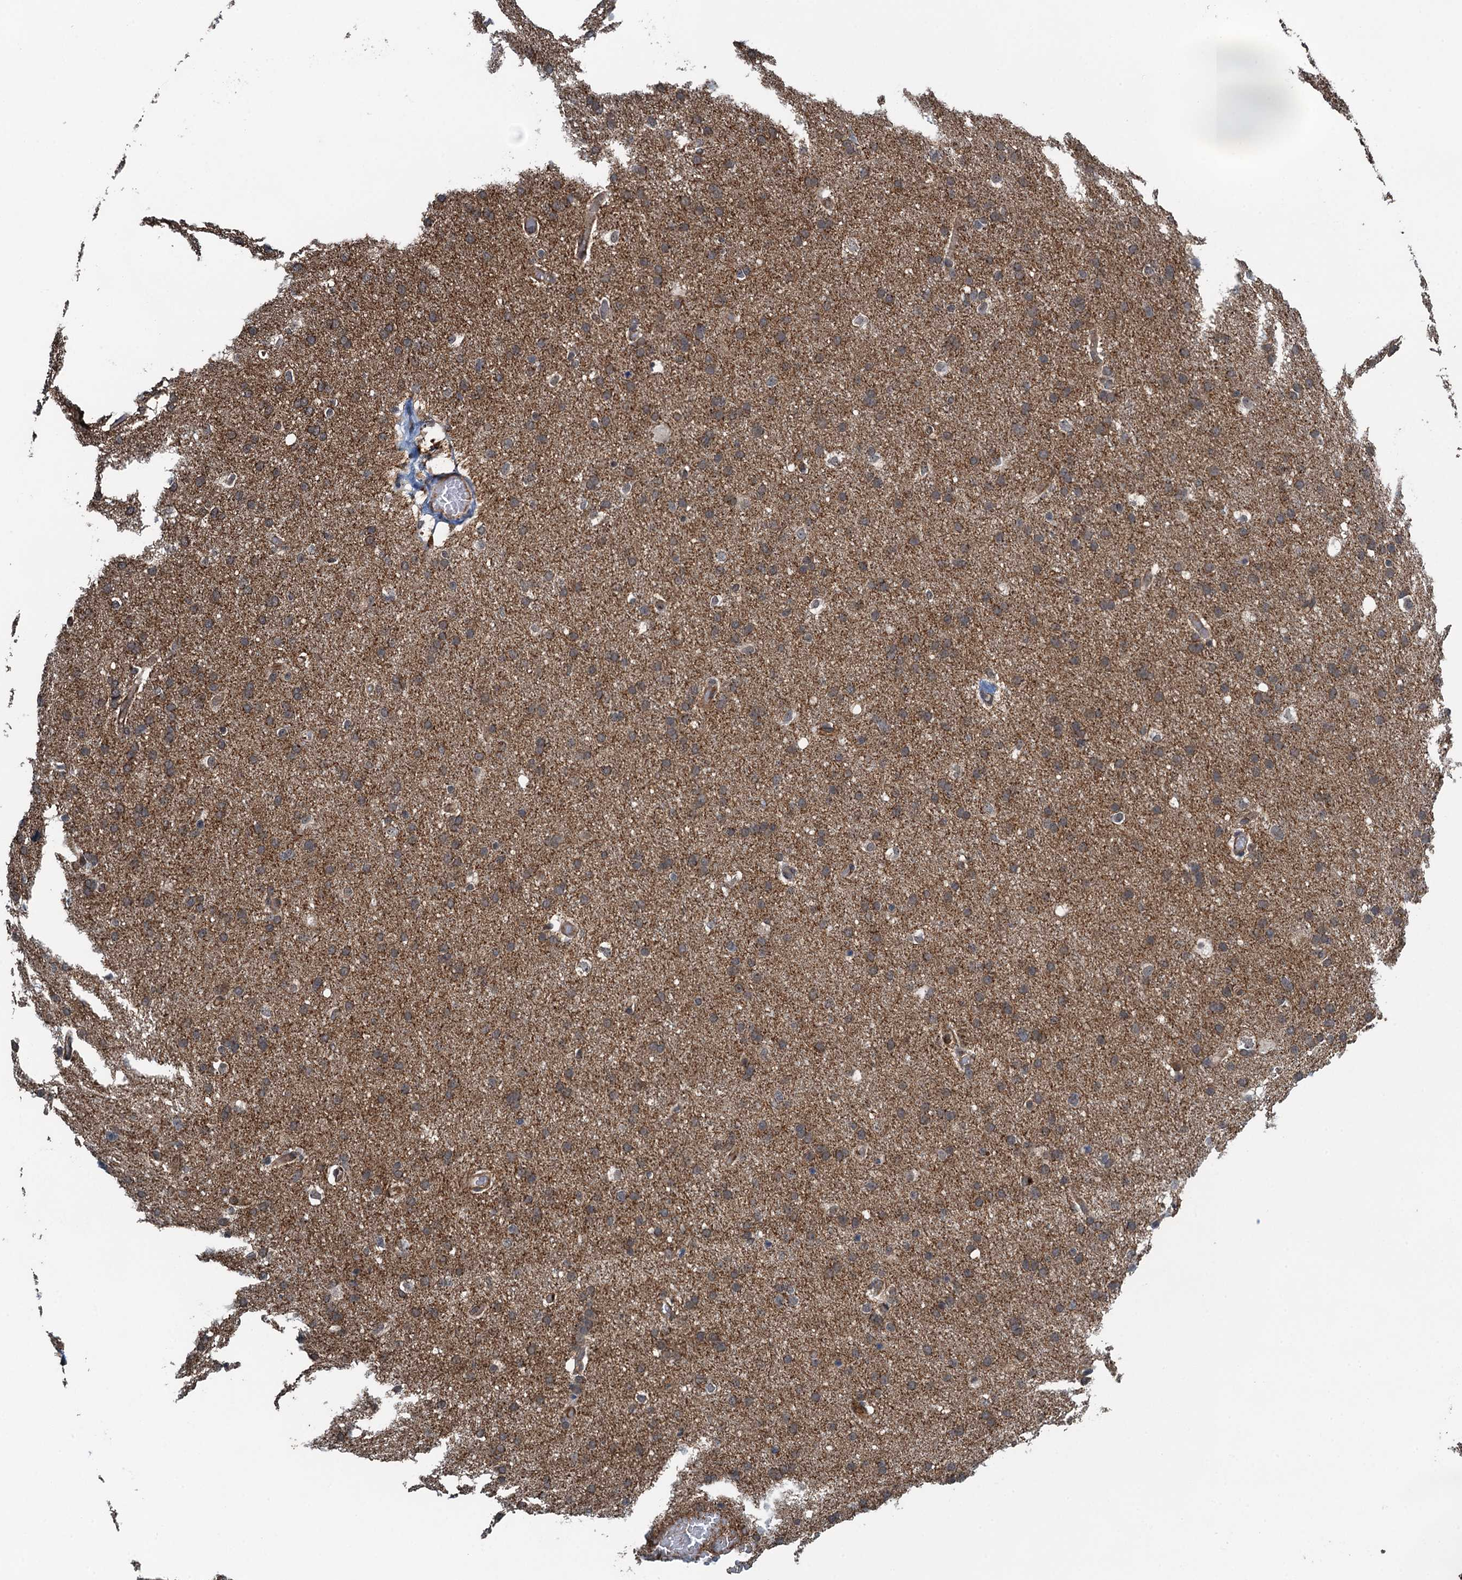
{"staining": {"intensity": "moderate", "quantity": ">75%", "location": "cytoplasmic/membranous"}, "tissue": "glioma", "cell_type": "Tumor cells", "image_type": "cancer", "snomed": [{"axis": "morphology", "description": "Glioma, malignant, High grade"}, {"axis": "topography", "description": "Cerebral cortex"}], "caption": "Glioma stained with a protein marker demonstrates moderate staining in tumor cells.", "gene": "WHAMM", "patient": {"sex": "female", "age": 36}}